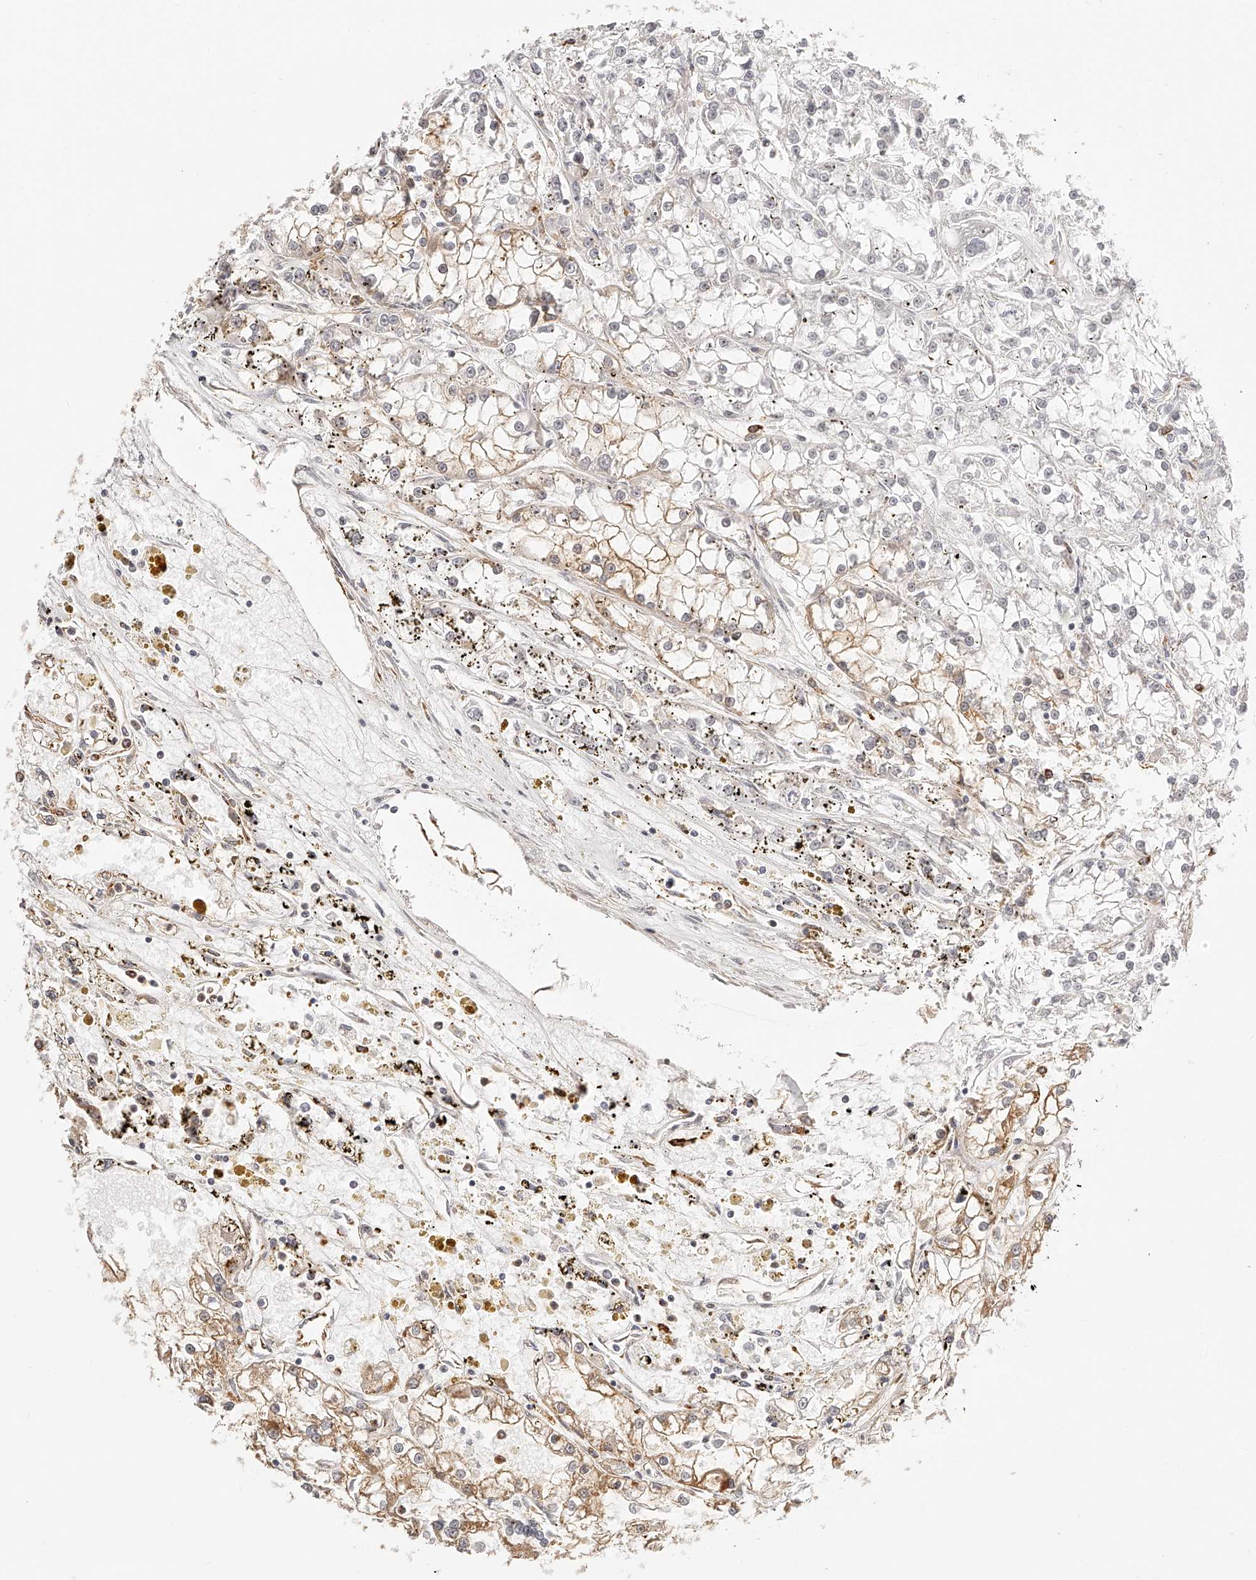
{"staining": {"intensity": "moderate", "quantity": "<25%", "location": "cytoplasmic/membranous"}, "tissue": "renal cancer", "cell_type": "Tumor cells", "image_type": "cancer", "snomed": [{"axis": "morphology", "description": "Adenocarcinoma, NOS"}, {"axis": "topography", "description": "Kidney"}], "caption": "This micrograph reveals IHC staining of renal adenocarcinoma, with low moderate cytoplasmic/membranous positivity in about <25% of tumor cells.", "gene": "SYNC", "patient": {"sex": "female", "age": 52}}